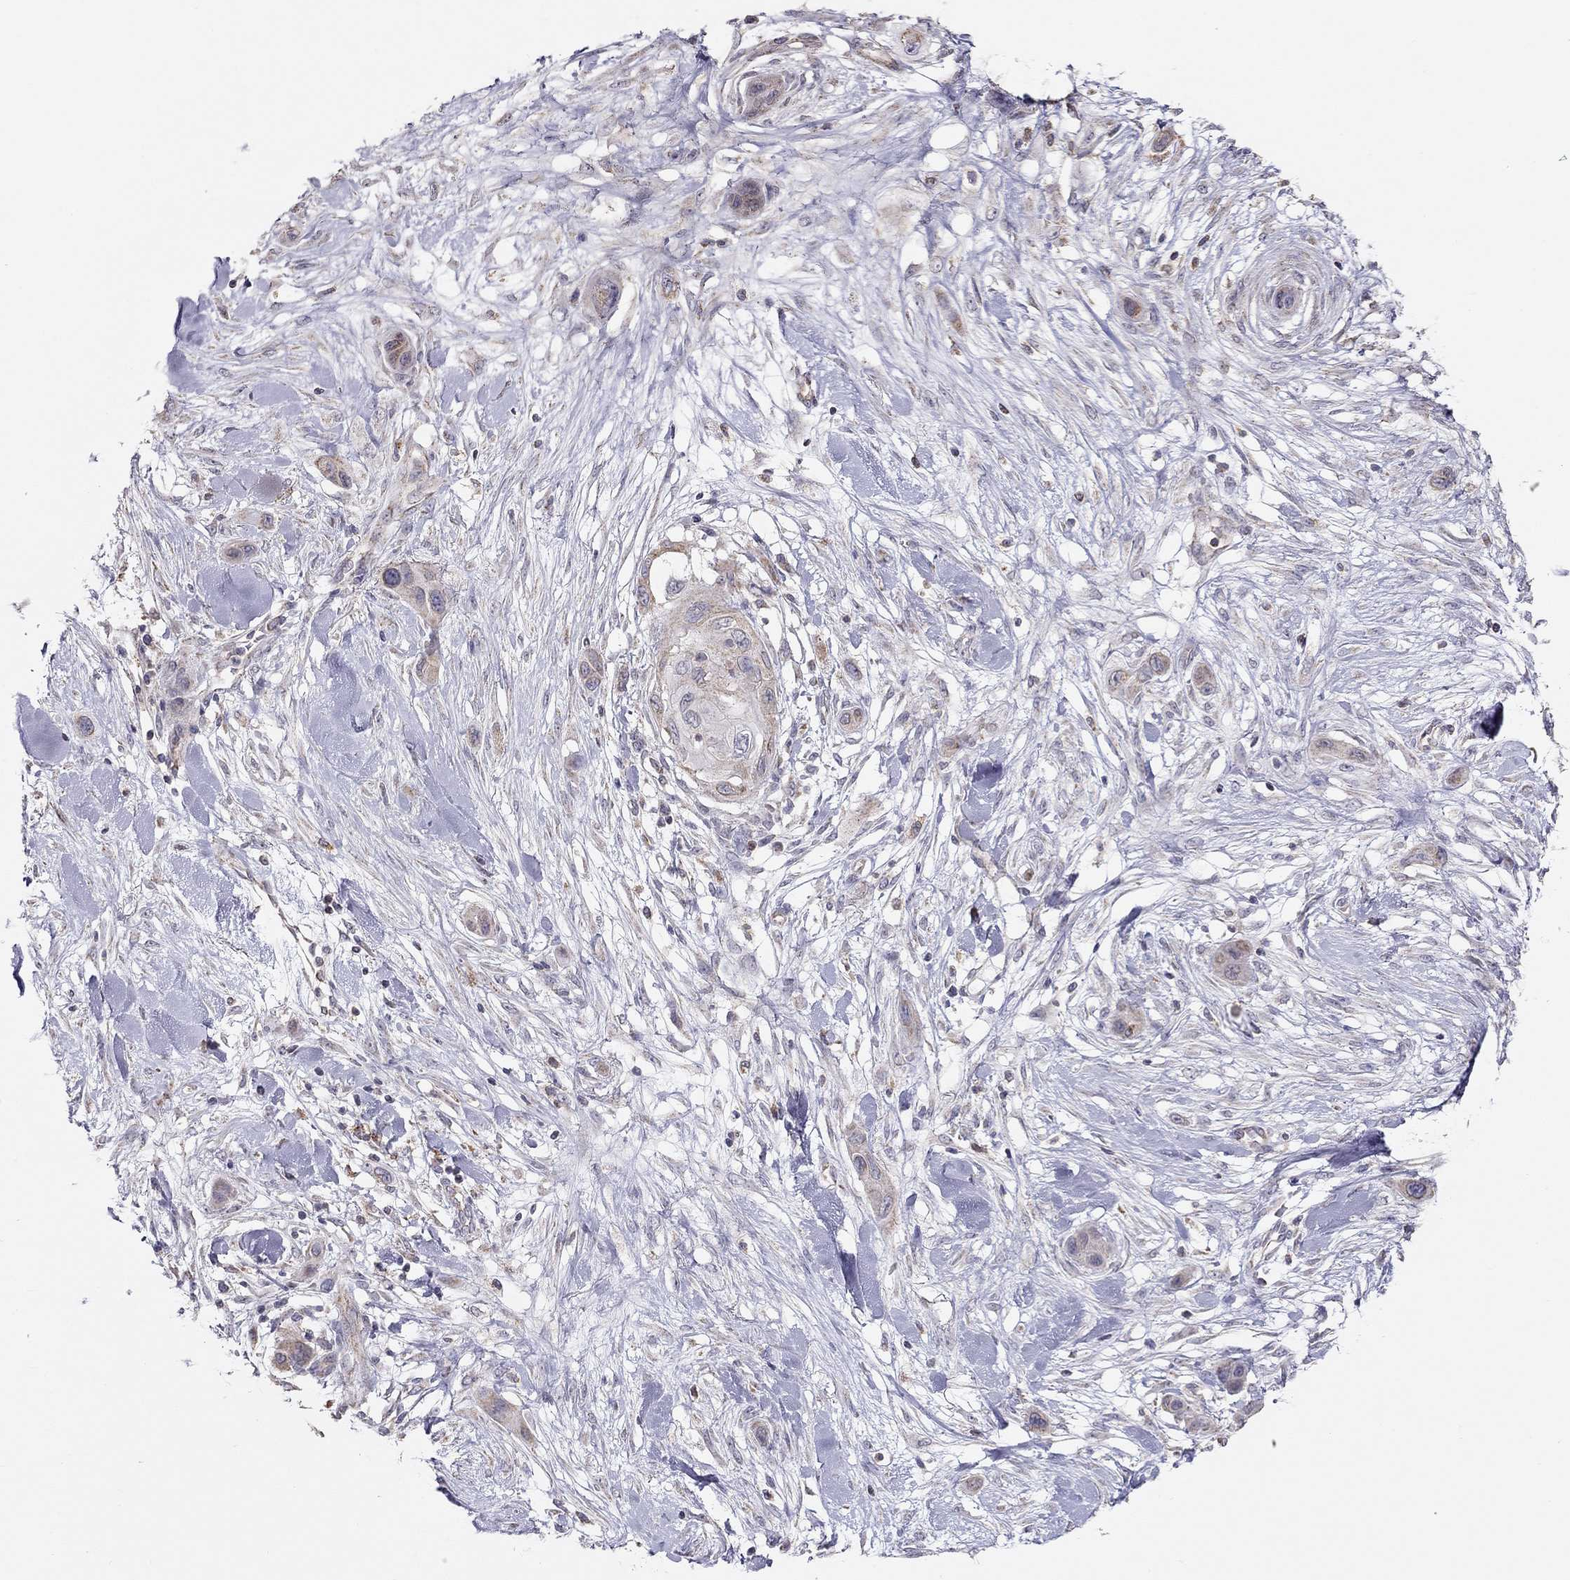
{"staining": {"intensity": "weak", "quantity": "25%-75%", "location": "cytoplasmic/membranous"}, "tissue": "skin cancer", "cell_type": "Tumor cells", "image_type": "cancer", "snomed": [{"axis": "morphology", "description": "Squamous cell carcinoma, NOS"}, {"axis": "topography", "description": "Skin"}], "caption": "Tumor cells exhibit low levels of weak cytoplasmic/membranous staining in about 25%-75% of cells in human skin cancer.", "gene": "LRIT3", "patient": {"sex": "male", "age": 79}}